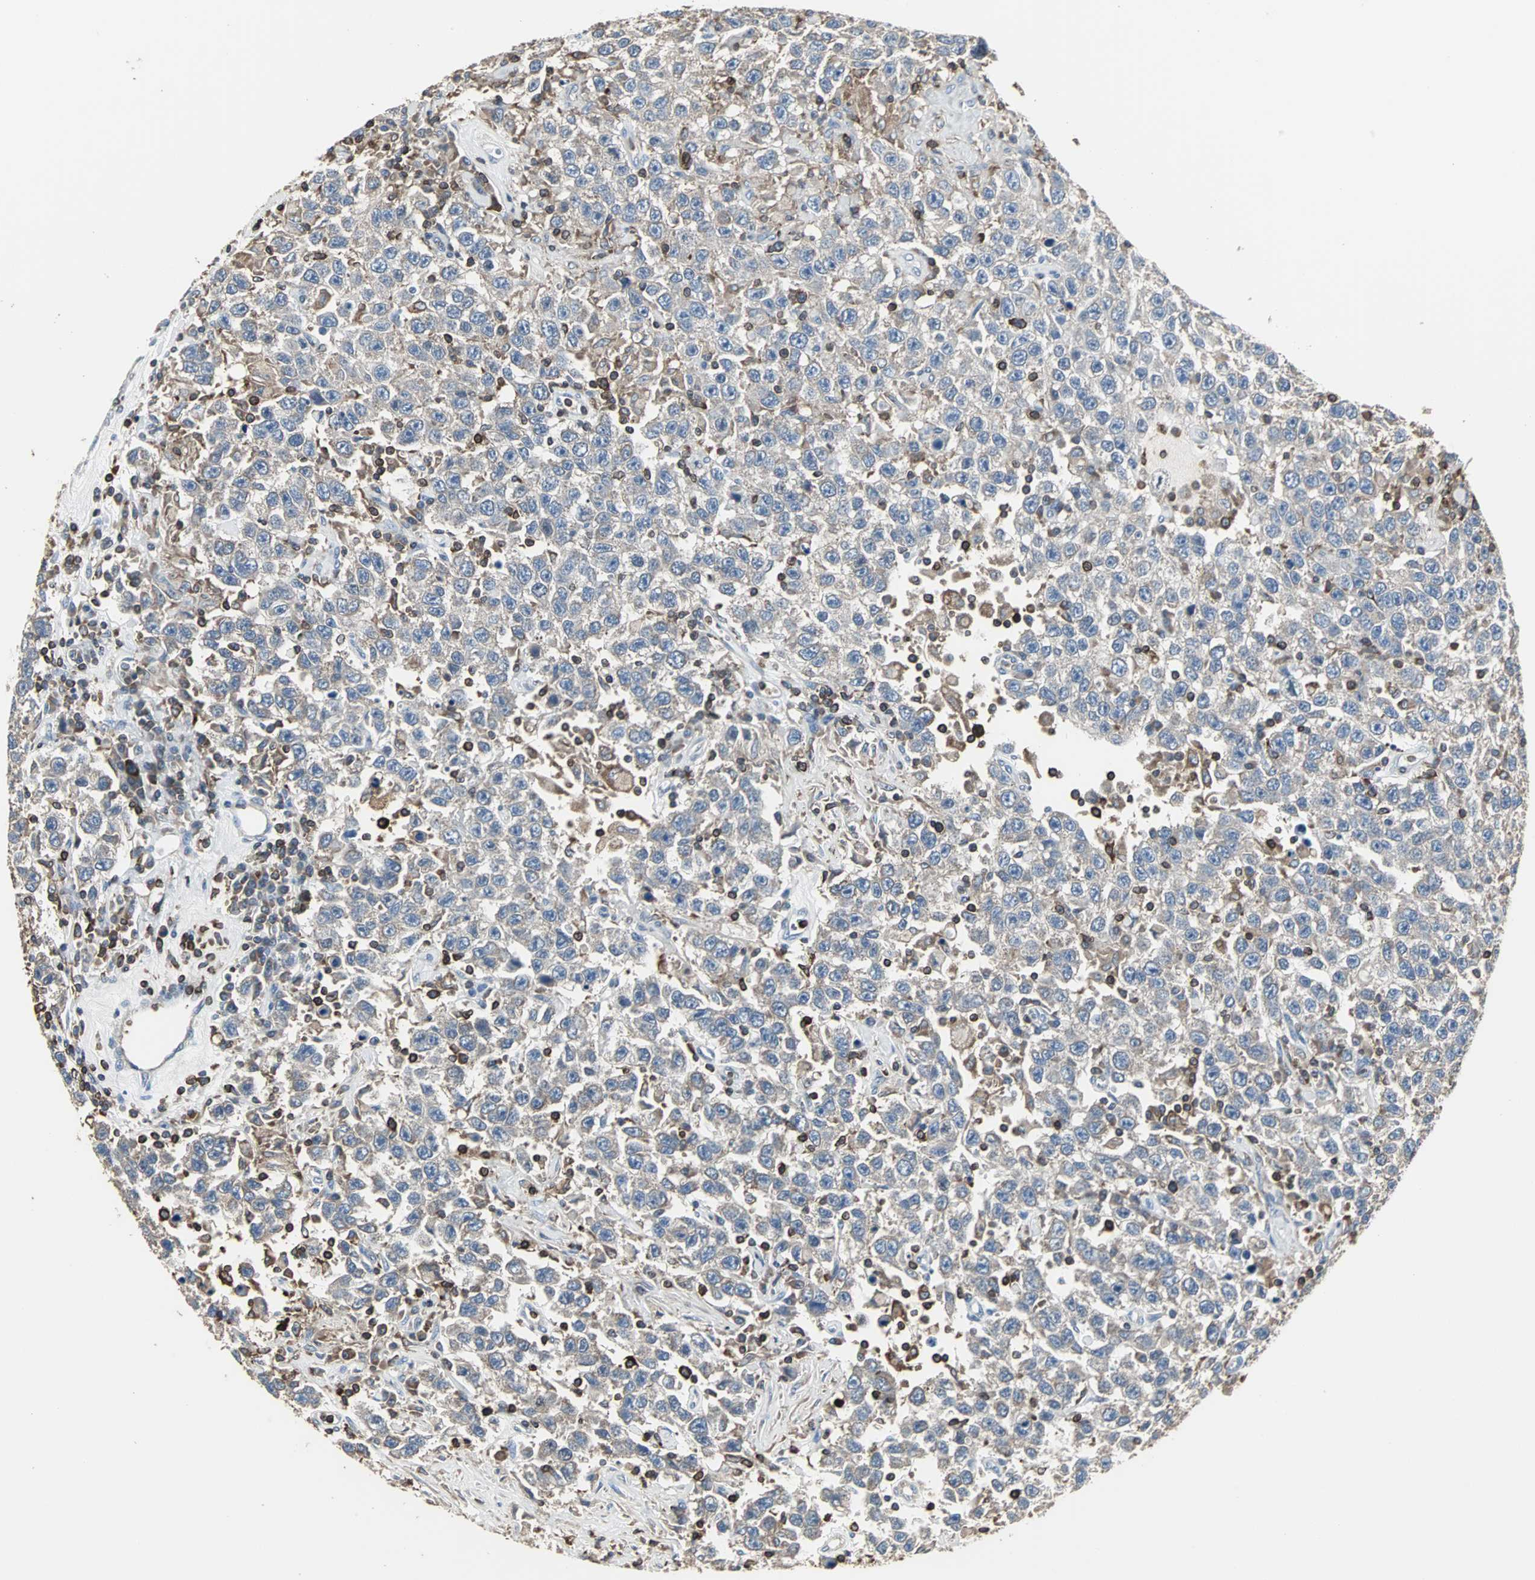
{"staining": {"intensity": "weak", "quantity": "25%-75%", "location": "cytoplasmic/membranous"}, "tissue": "testis cancer", "cell_type": "Tumor cells", "image_type": "cancer", "snomed": [{"axis": "morphology", "description": "Seminoma, NOS"}, {"axis": "topography", "description": "Testis"}], "caption": "This photomicrograph demonstrates immunohistochemistry (IHC) staining of human seminoma (testis), with low weak cytoplasmic/membranous positivity in about 25%-75% of tumor cells.", "gene": "LRRFIP1", "patient": {"sex": "male", "age": 41}}